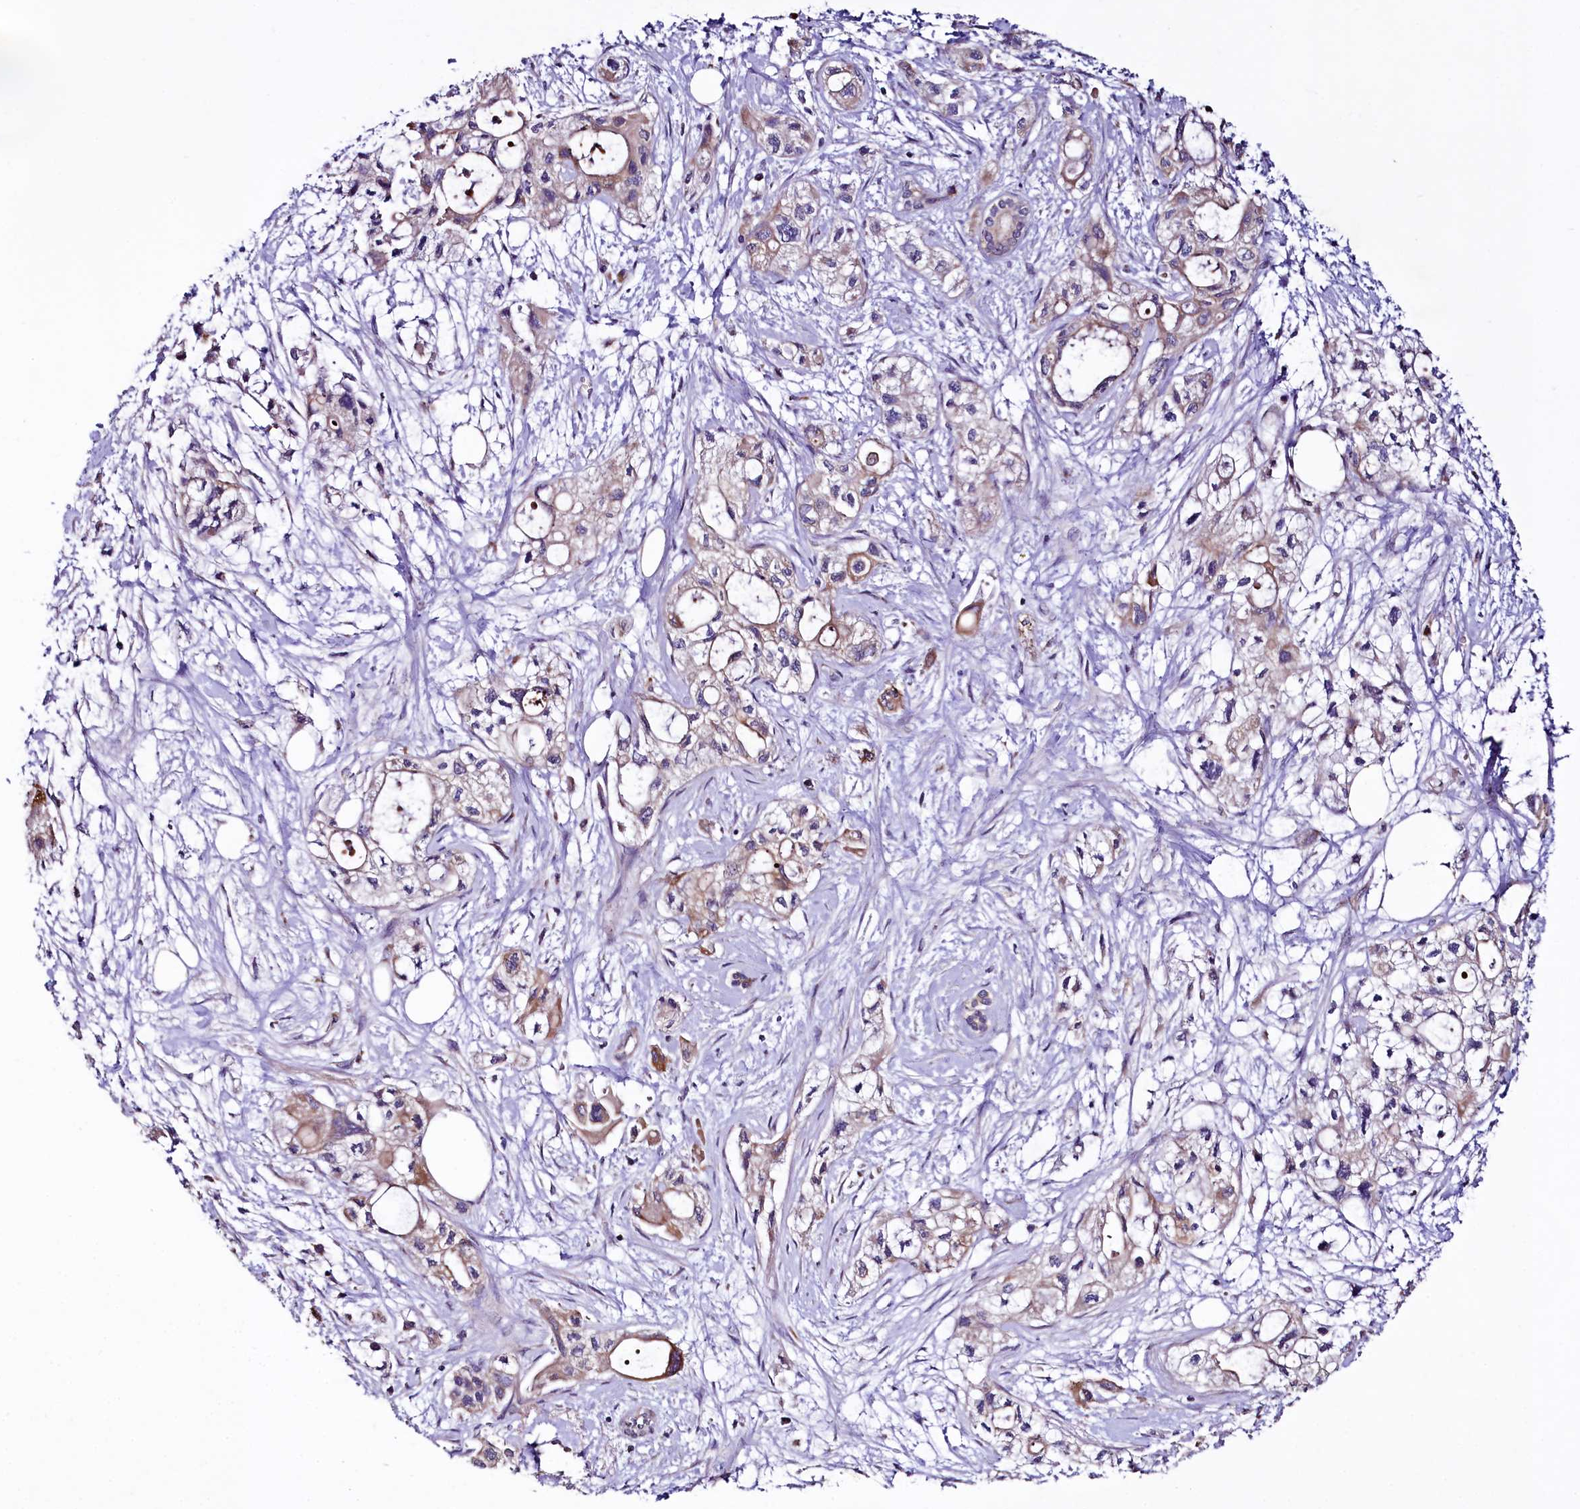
{"staining": {"intensity": "weak", "quantity": "25%-75%", "location": "cytoplasmic/membranous"}, "tissue": "pancreatic cancer", "cell_type": "Tumor cells", "image_type": "cancer", "snomed": [{"axis": "morphology", "description": "Adenocarcinoma, NOS"}, {"axis": "topography", "description": "Pancreas"}], "caption": "About 25%-75% of tumor cells in human adenocarcinoma (pancreatic) exhibit weak cytoplasmic/membranous protein positivity as visualized by brown immunohistochemical staining.", "gene": "ZNF45", "patient": {"sex": "male", "age": 75}}